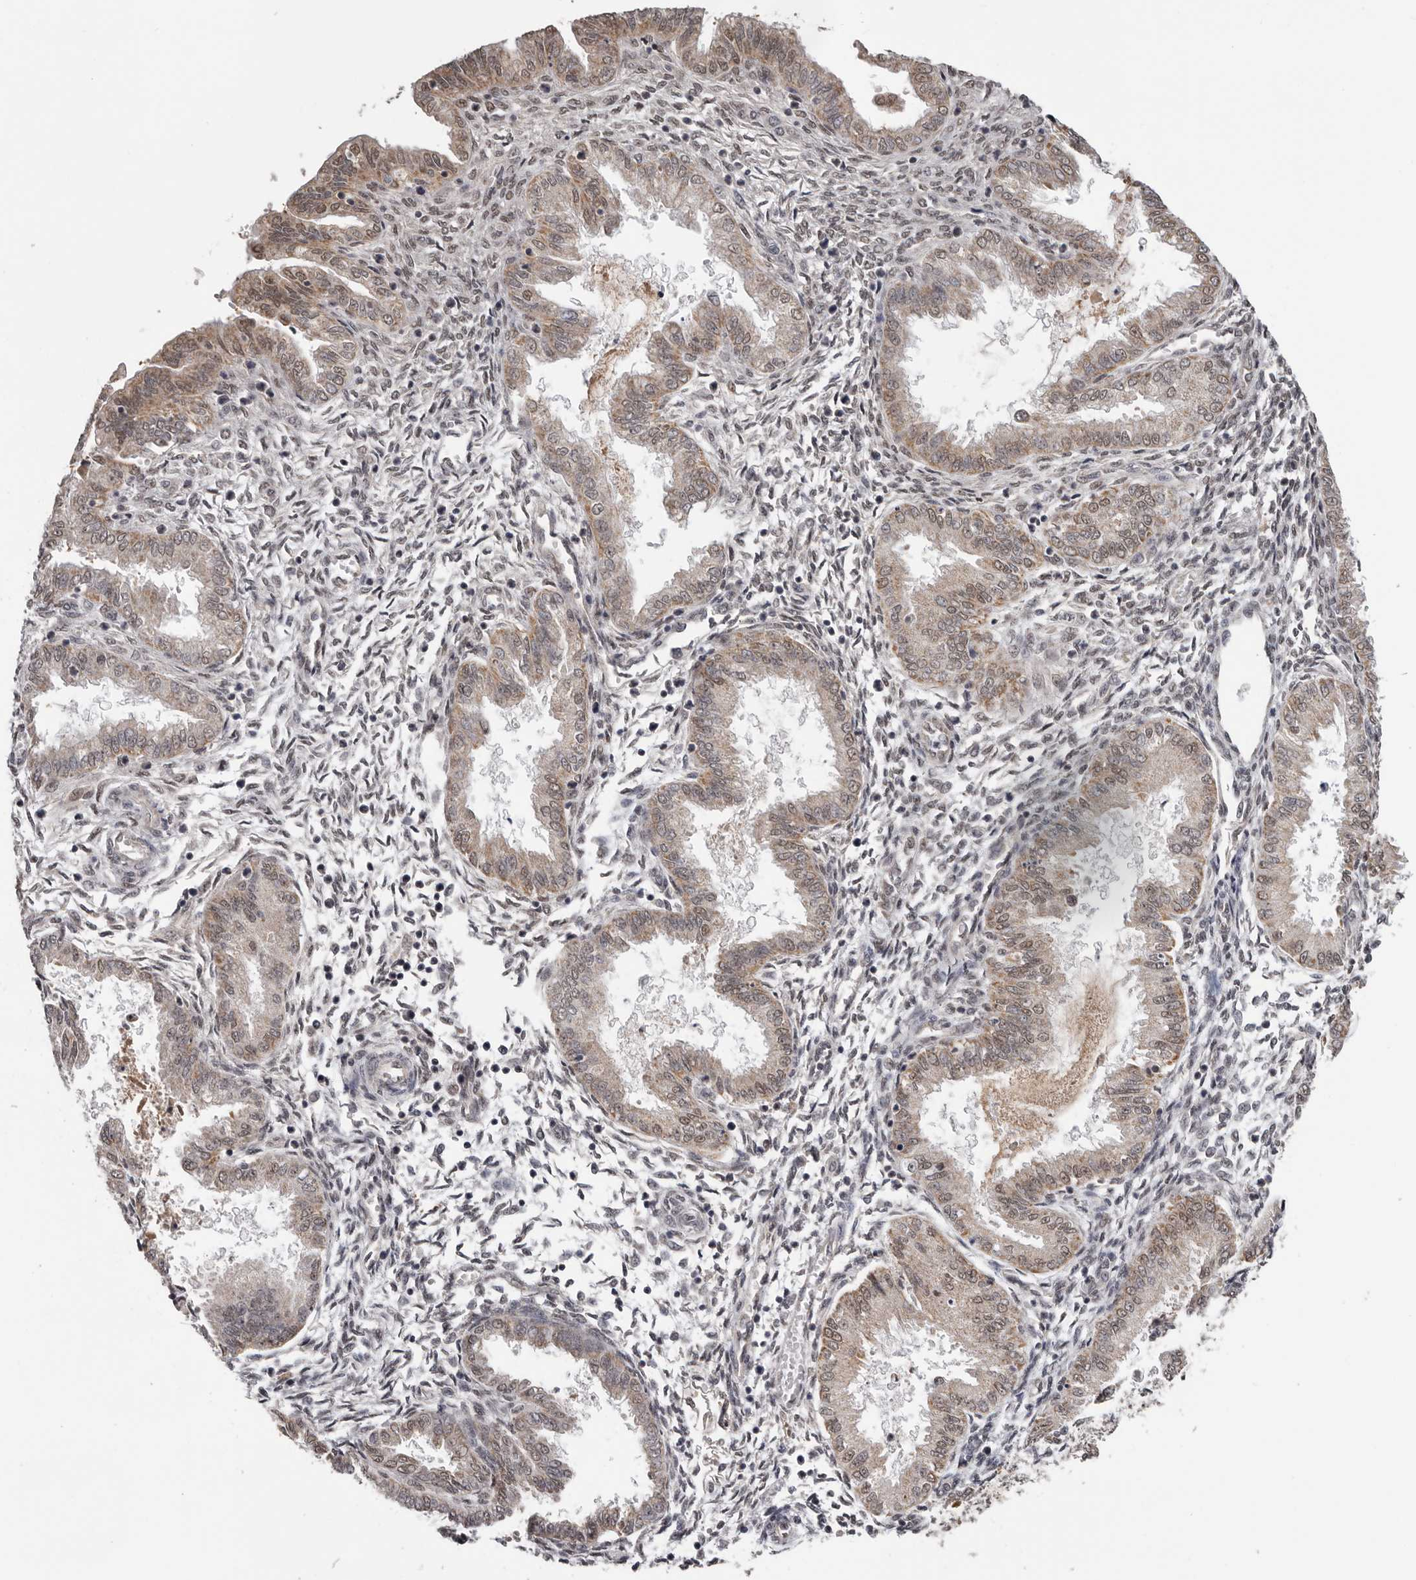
{"staining": {"intensity": "negative", "quantity": "none", "location": "none"}, "tissue": "endometrium", "cell_type": "Cells in endometrial stroma", "image_type": "normal", "snomed": [{"axis": "morphology", "description": "Normal tissue, NOS"}, {"axis": "topography", "description": "Endometrium"}], "caption": "DAB (3,3'-diaminobenzidine) immunohistochemical staining of unremarkable human endometrium reveals no significant expression in cells in endometrial stroma.", "gene": "MOGAT2", "patient": {"sex": "female", "age": 33}}